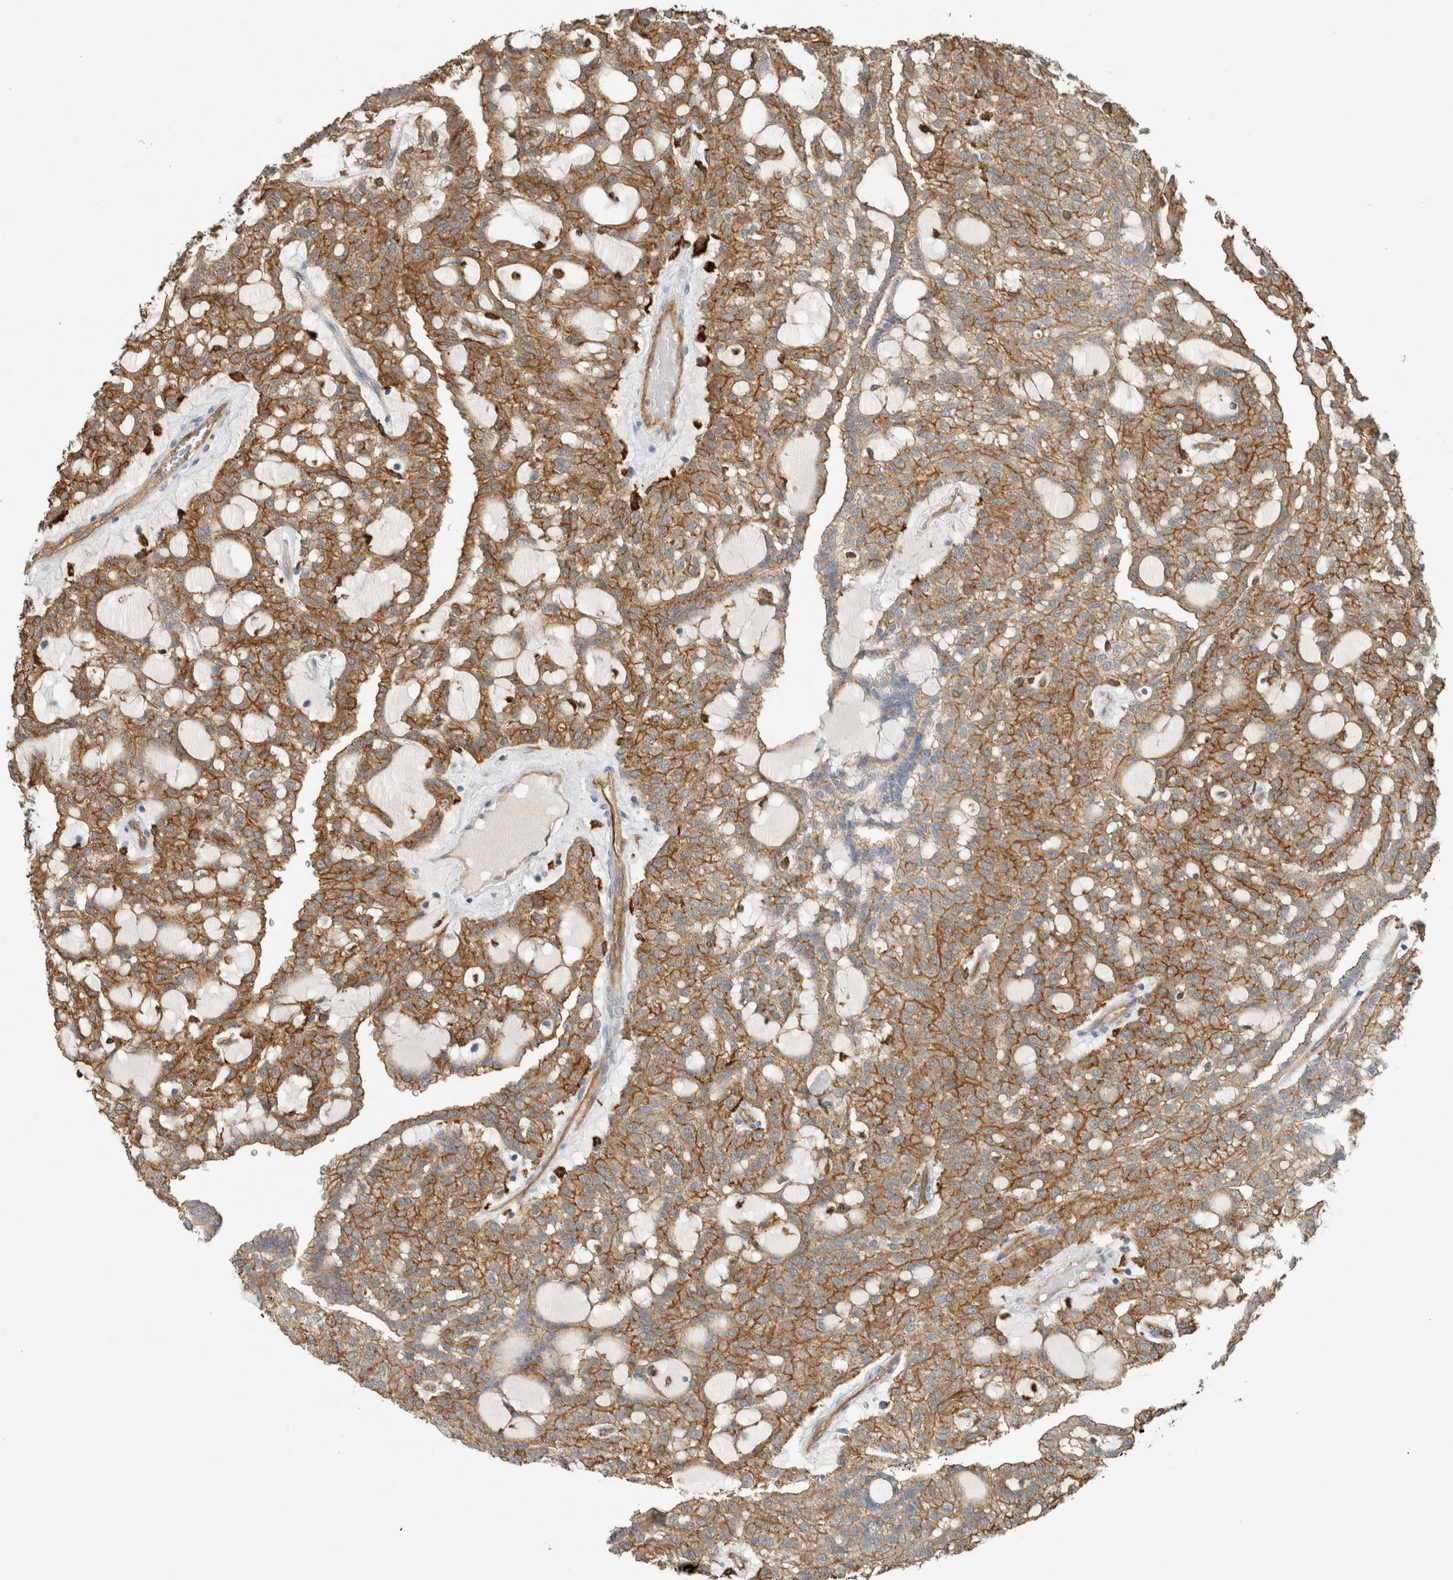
{"staining": {"intensity": "moderate", "quantity": ">75%", "location": "cytoplasmic/membranous"}, "tissue": "renal cancer", "cell_type": "Tumor cells", "image_type": "cancer", "snomed": [{"axis": "morphology", "description": "Adenocarcinoma, NOS"}, {"axis": "topography", "description": "Kidney"}], "caption": "Brown immunohistochemical staining in renal adenocarcinoma reveals moderate cytoplasmic/membranous expression in about >75% of tumor cells. (brown staining indicates protein expression, while blue staining denotes nuclei).", "gene": "SCIN", "patient": {"sex": "male", "age": 63}}